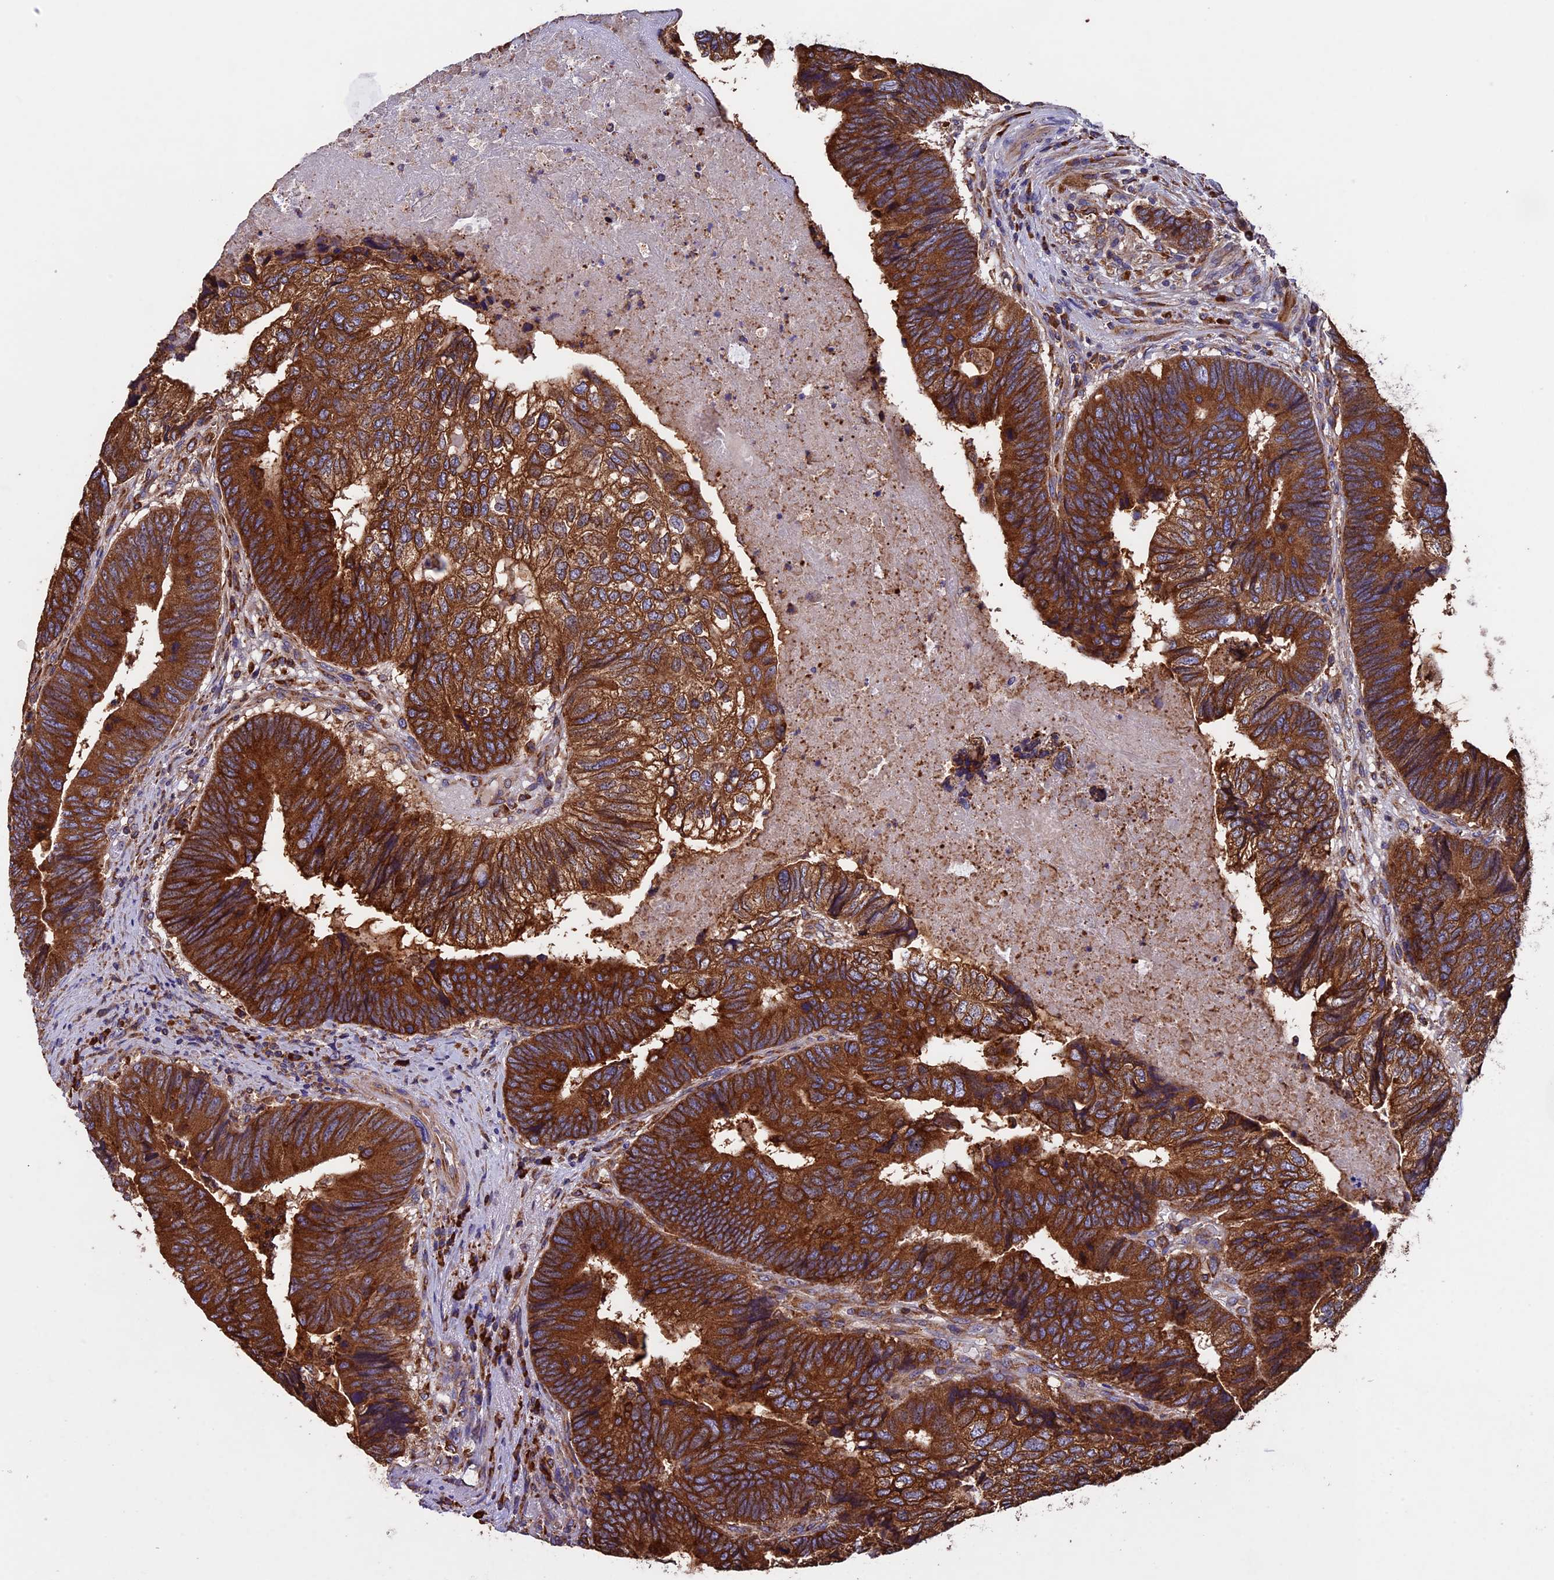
{"staining": {"intensity": "strong", "quantity": ">75%", "location": "cytoplasmic/membranous"}, "tissue": "colorectal cancer", "cell_type": "Tumor cells", "image_type": "cancer", "snomed": [{"axis": "morphology", "description": "Adenocarcinoma, NOS"}, {"axis": "topography", "description": "Colon"}], "caption": "Immunohistochemical staining of human colorectal cancer shows high levels of strong cytoplasmic/membranous positivity in approximately >75% of tumor cells.", "gene": "BTBD3", "patient": {"sex": "female", "age": 67}}